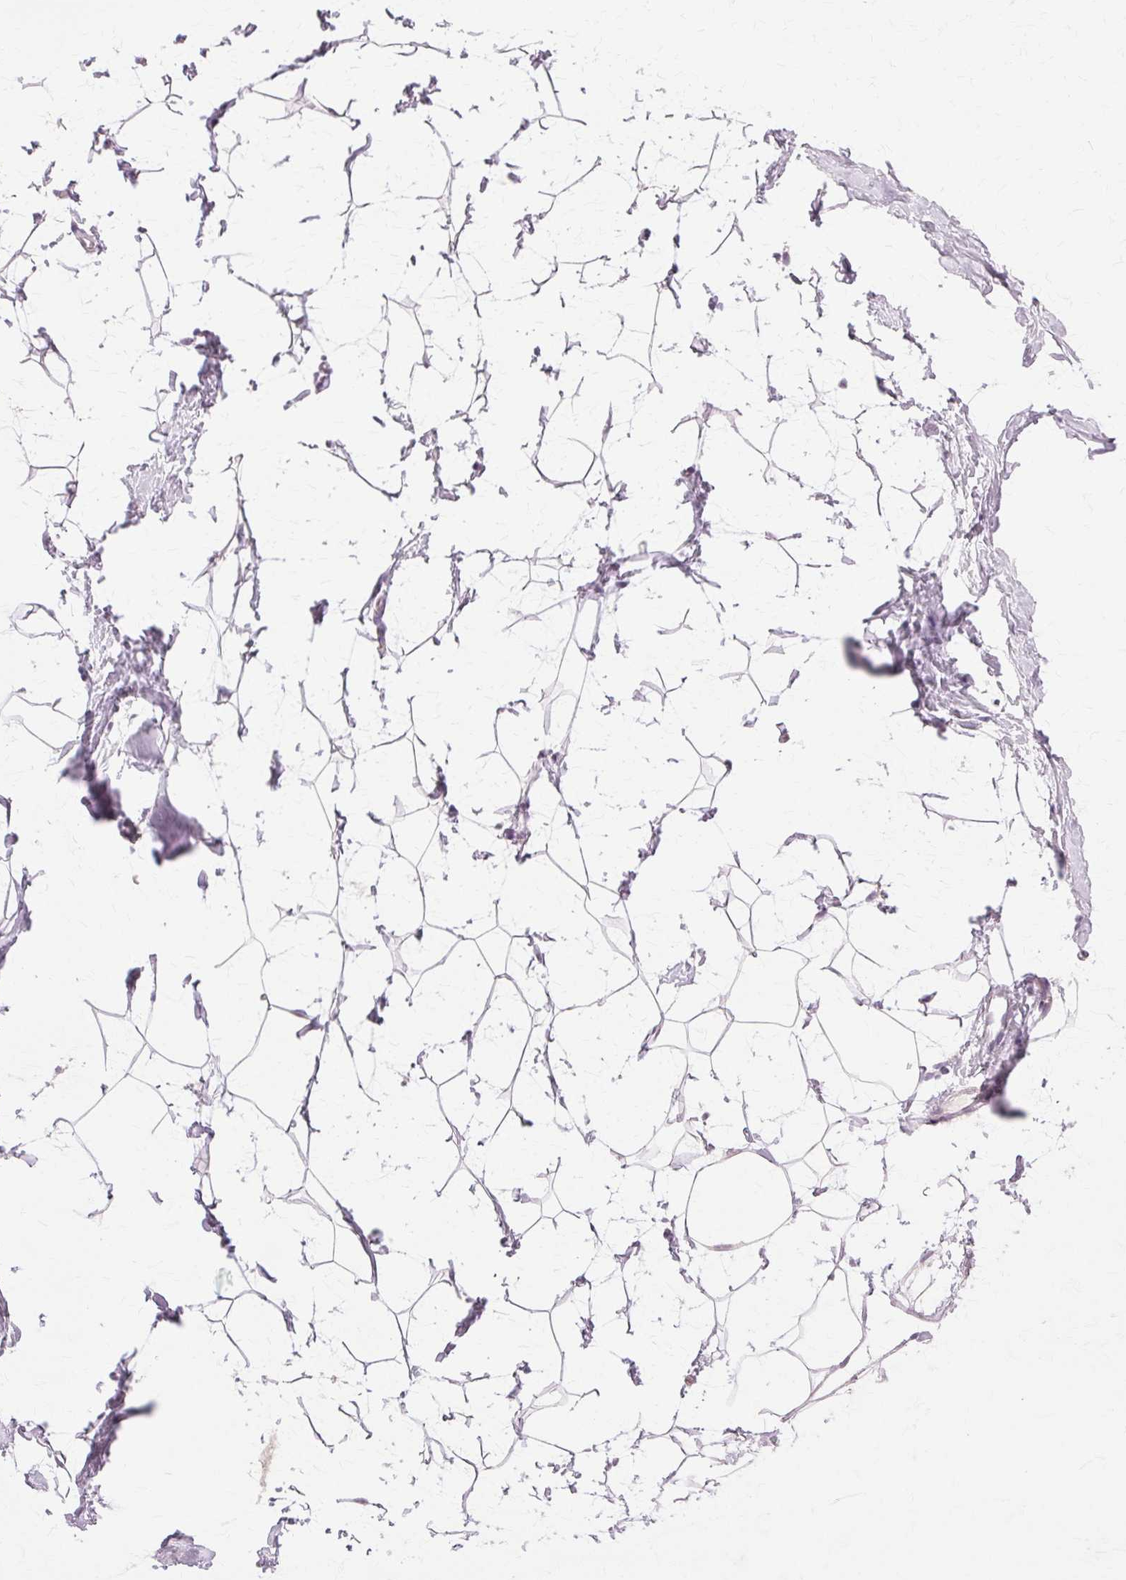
{"staining": {"intensity": "negative", "quantity": "none", "location": "none"}, "tissue": "breast", "cell_type": "Adipocytes", "image_type": "normal", "snomed": [{"axis": "morphology", "description": "Normal tissue, NOS"}, {"axis": "topography", "description": "Breast"}], "caption": "An immunohistochemistry image of unremarkable breast is shown. There is no staining in adipocytes of breast. The staining is performed using DAB (3,3'-diaminobenzidine) brown chromogen with nuclei counter-stained in using hematoxylin.", "gene": "PRMT5", "patient": {"sex": "female", "age": 32}}